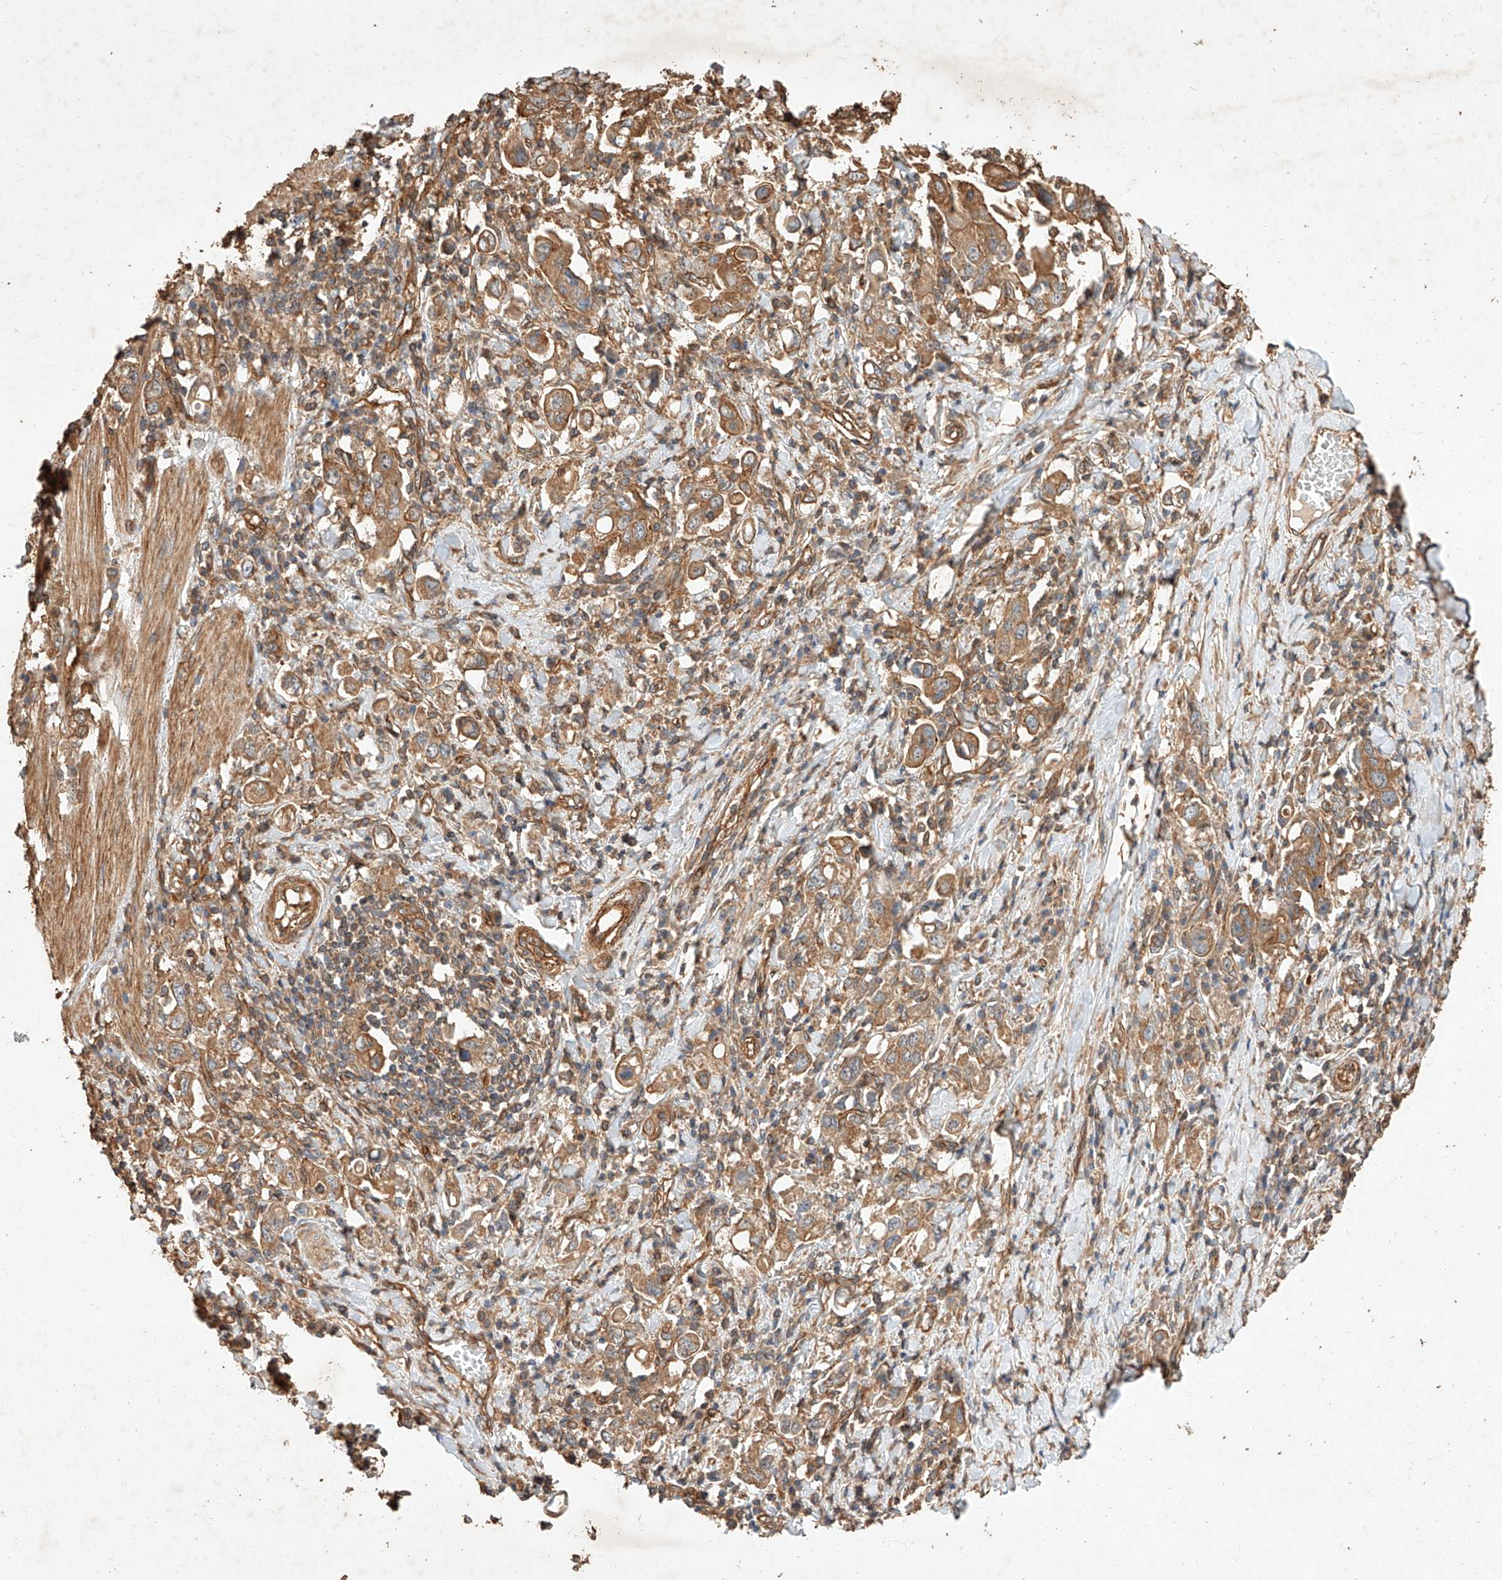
{"staining": {"intensity": "moderate", "quantity": ">75%", "location": "cytoplasmic/membranous"}, "tissue": "stomach cancer", "cell_type": "Tumor cells", "image_type": "cancer", "snomed": [{"axis": "morphology", "description": "Adenocarcinoma, NOS"}, {"axis": "topography", "description": "Stomach, upper"}], "caption": "This image demonstrates immunohistochemistry (IHC) staining of human adenocarcinoma (stomach), with medium moderate cytoplasmic/membranous positivity in approximately >75% of tumor cells.", "gene": "GHDC", "patient": {"sex": "male", "age": 62}}